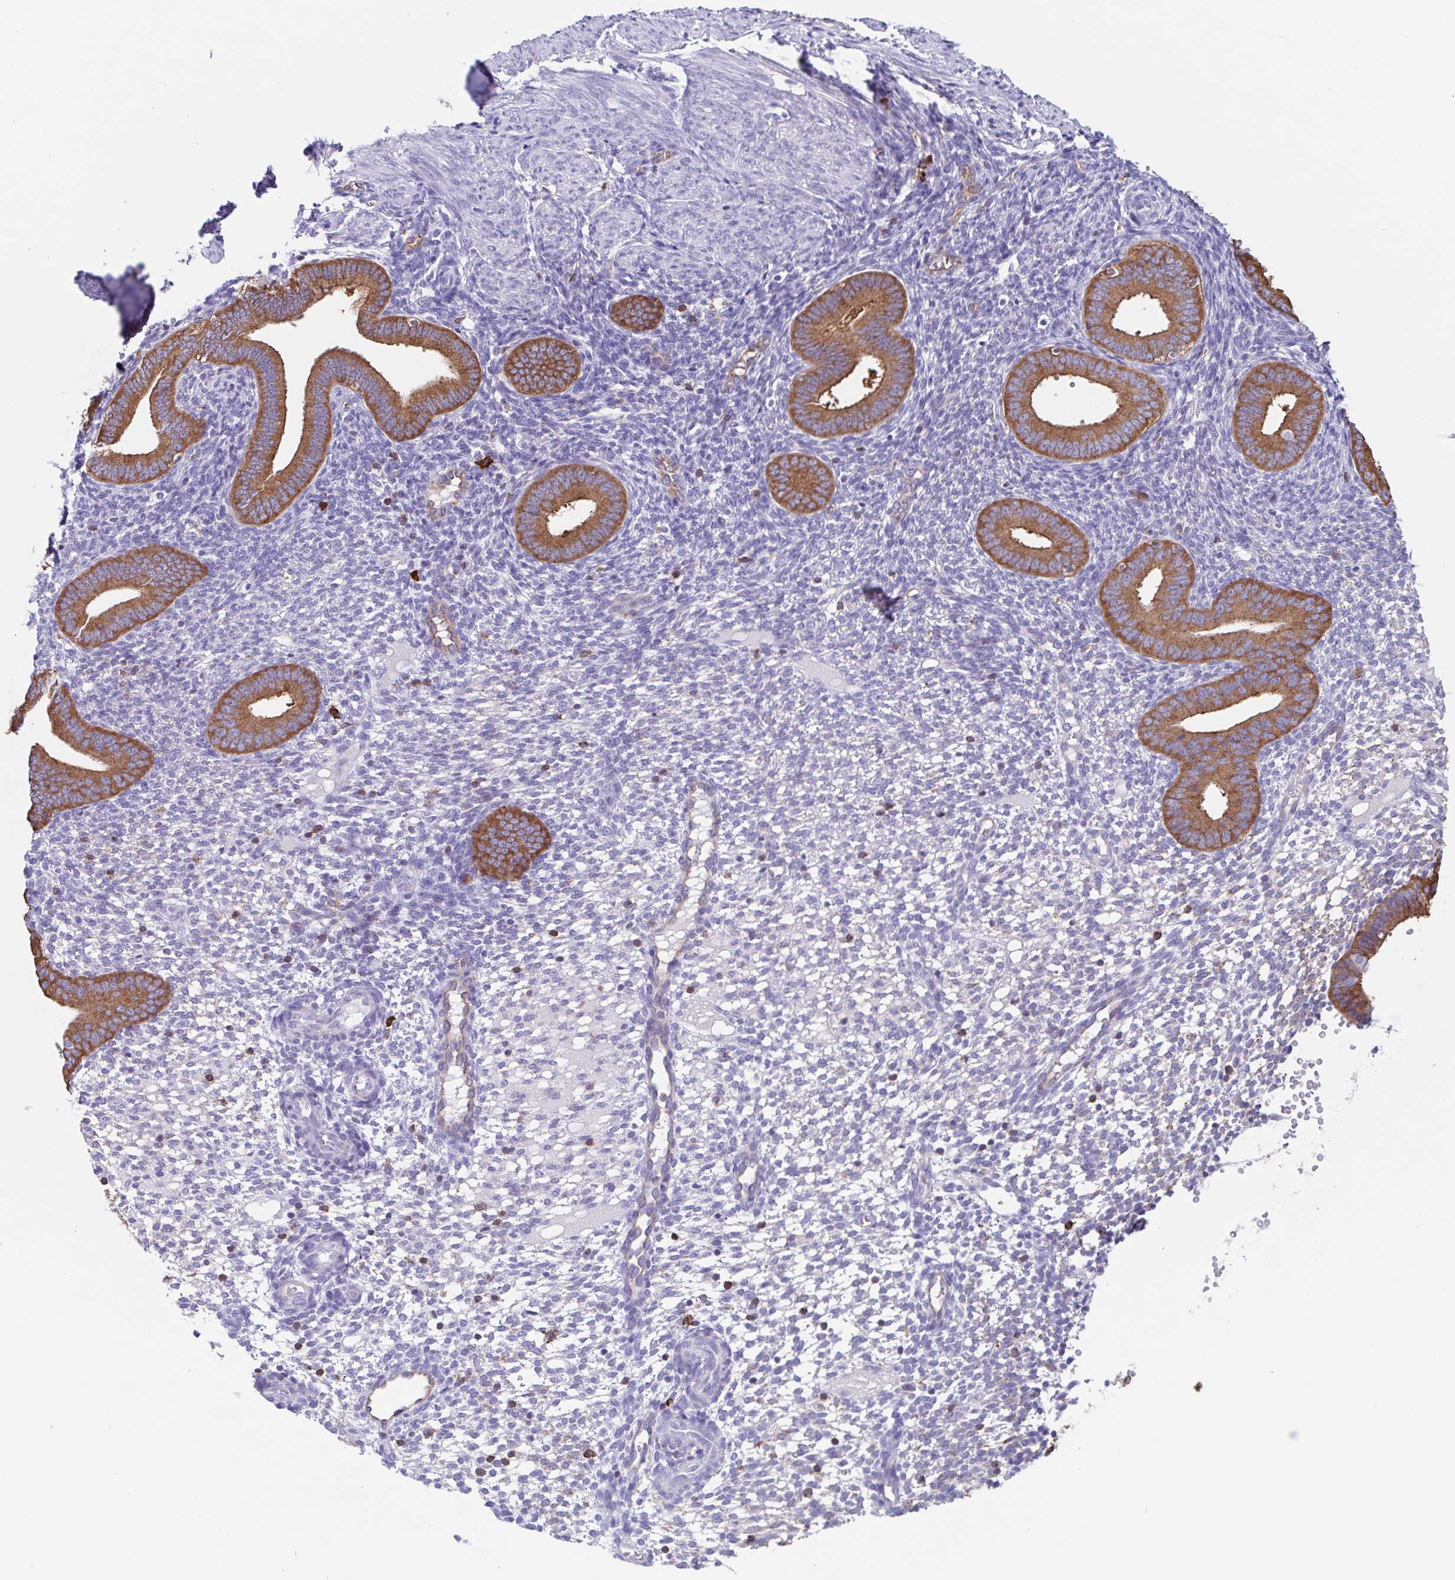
{"staining": {"intensity": "negative", "quantity": "none", "location": "none"}, "tissue": "endometrium", "cell_type": "Cells in endometrial stroma", "image_type": "normal", "snomed": [{"axis": "morphology", "description": "Normal tissue, NOS"}, {"axis": "topography", "description": "Endometrium"}], "caption": "The micrograph displays no significant positivity in cells in endometrial stroma of endometrium. Brightfield microscopy of immunohistochemistry stained with DAB (3,3'-diaminobenzidine) (brown) and hematoxylin (blue), captured at high magnification.", "gene": "TPD52", "patient": {"sex": "female", "age": 40}}